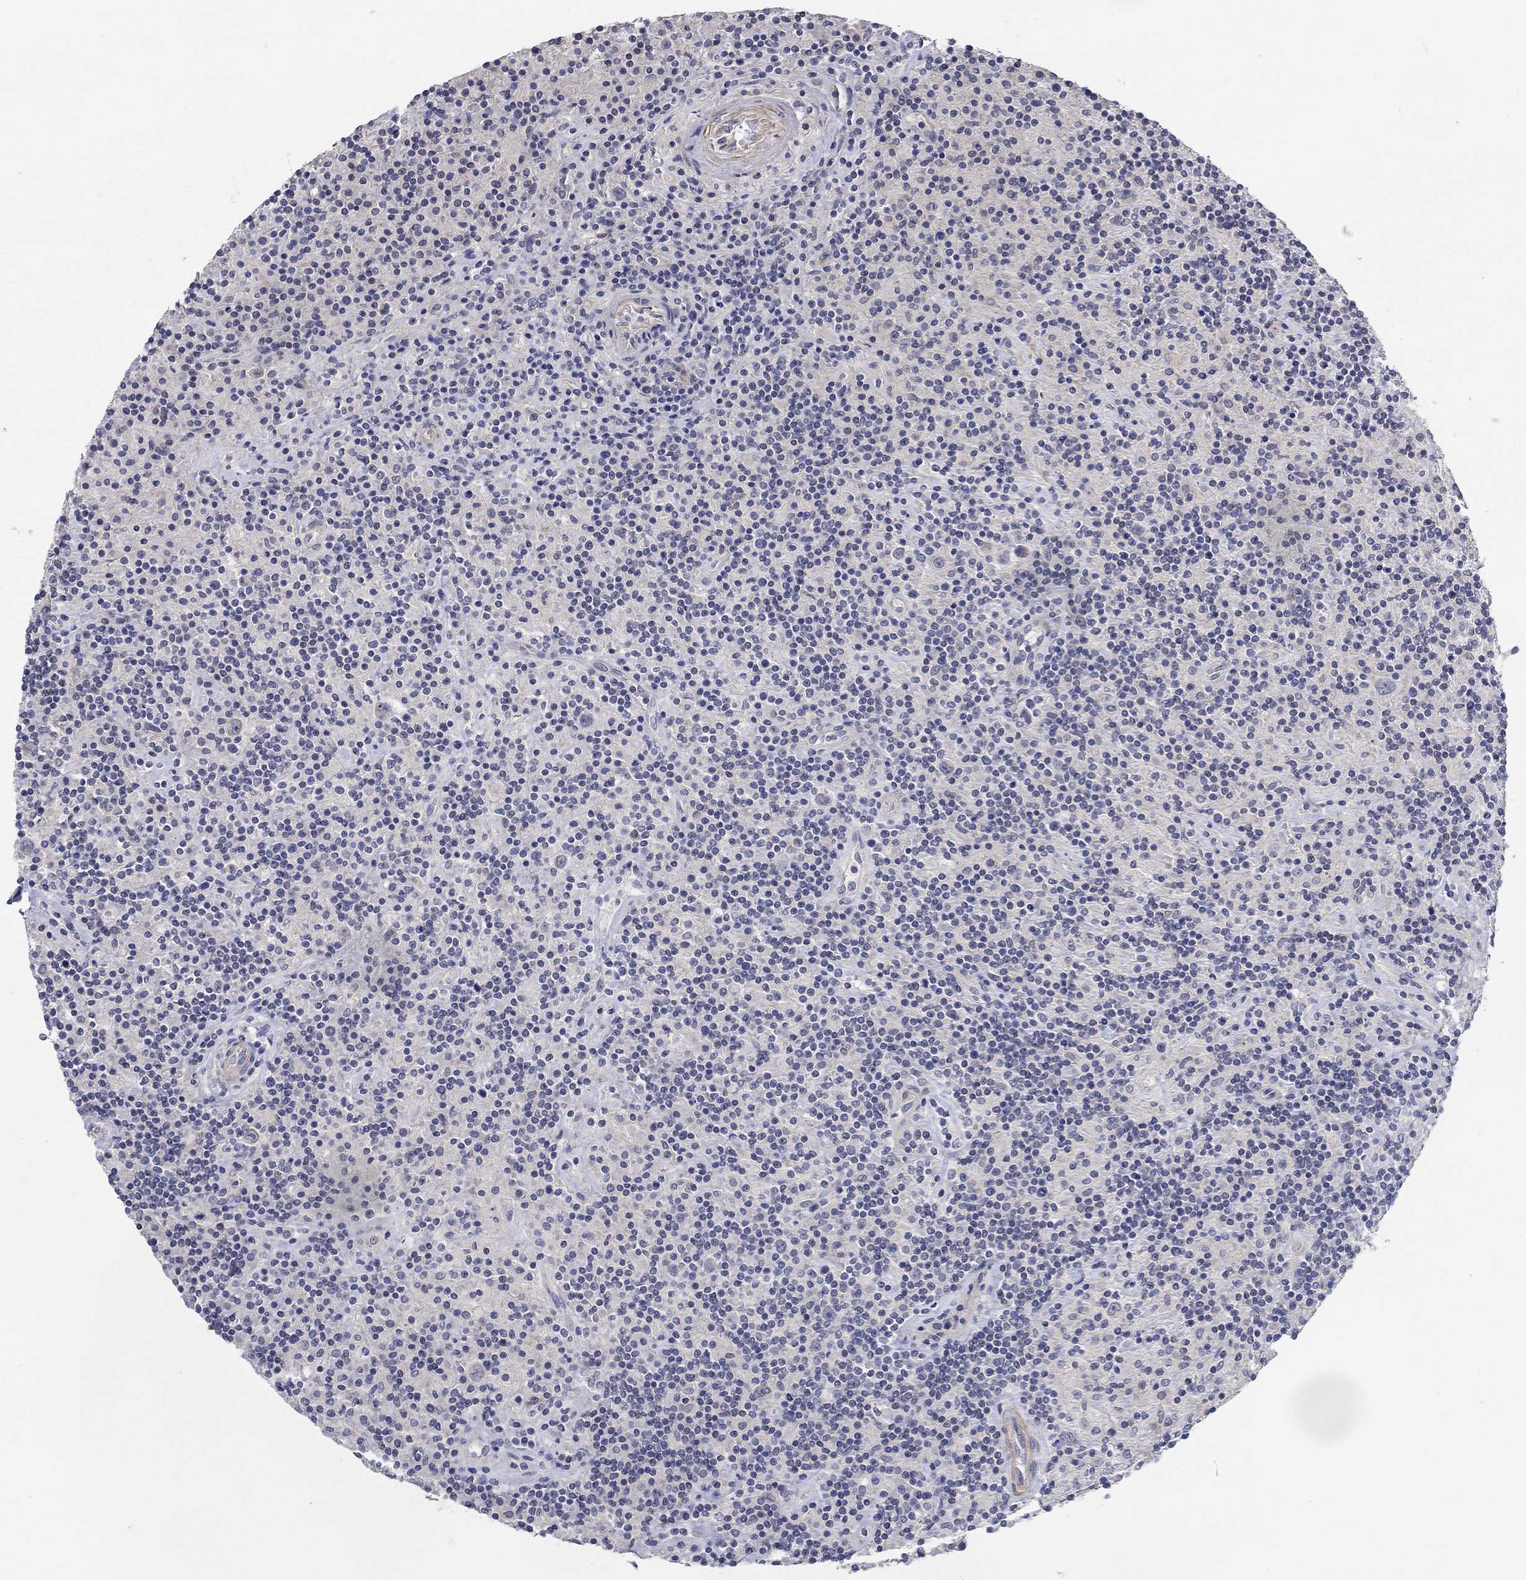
{"staining": {"intensity": "negative", "quantity": "none", "location": "none"}, "tissue": "lymphoma", "cell_type": "Tumor cells", "image_type": "cancer", "snomed": [{"axis": "morphology", "description": "Hodgkin's disease, NOS"}, {"axis": "topography", "description": "Lymph node"}], "caption": "The photomicrograph reveals no significant expression in tumor cells of lymphoma.", "gene": "GRK7", "patient": {"sex": "male", "age": 70}}